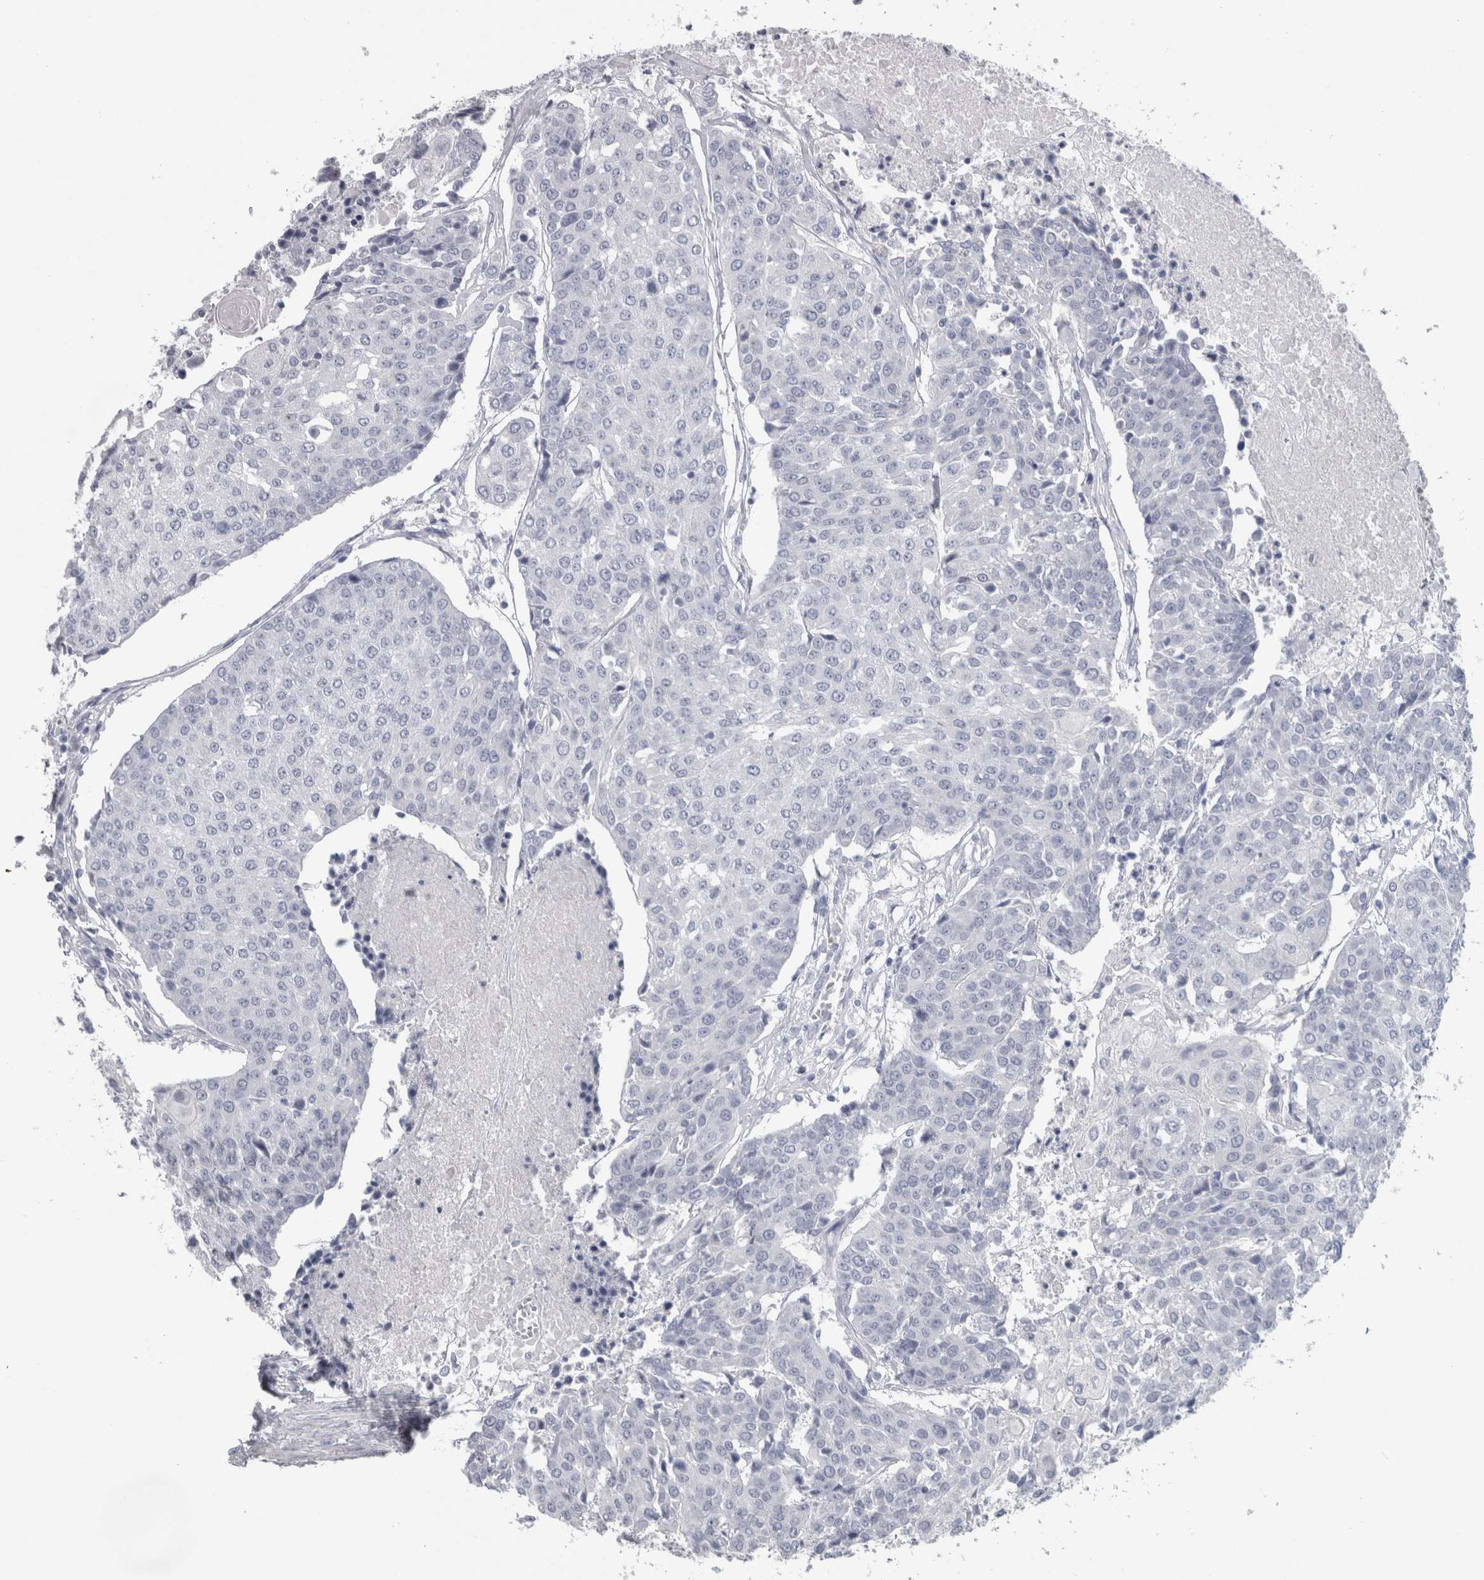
{"staining": {"intensity": "negative", "quantity": "none", "location": "none"}, "tissue": "urothelial cancer", "cell_type": "Tumor cells", "image_type": "cancer", "snomed": [{"axis": "morphology", "description": "Urothelial carcinoma, High grade"}, {"axis": "topography", "description": "Urinary bladder"}], "caption": "Urothelial carcinoma (high-grade) was stained to show a protein in brown. There is no significant expression in tumor cells.", "gene": "MSMB", "patient": {"sex": "female", "age": 85}}